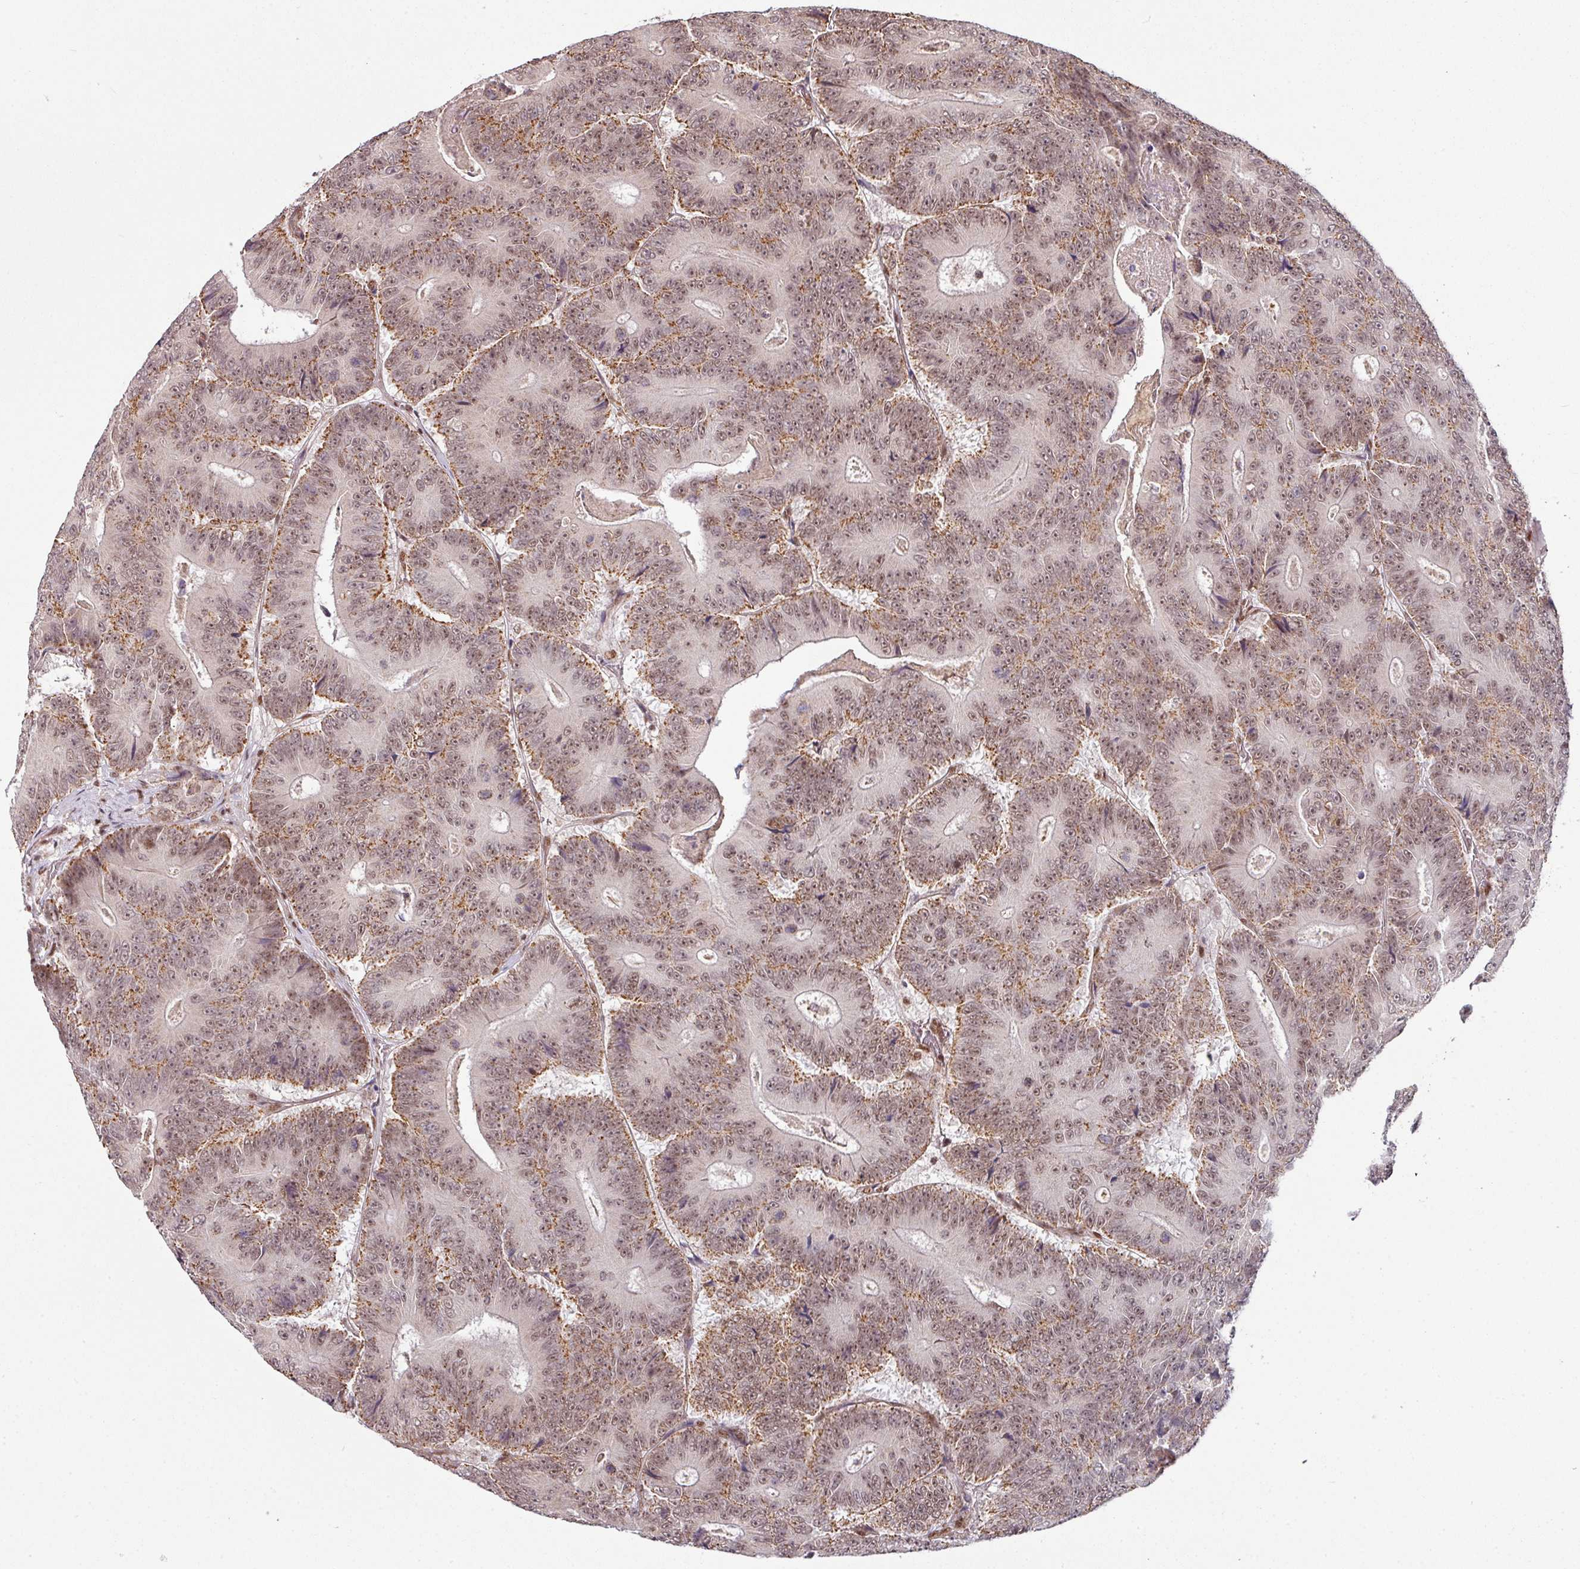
{"staining": {"intensity": "moderate", "quantity": ">75%", "location": "cytoplasmic/membranous,nuclear"}, "tissue": "colorectal cancer", "cell_type": "Tumor cells", "image_type": "cancer", "snomed": [{"axis": "morphology", "description": "Adenocarcinoma, NOS"}, {"axis": "topography", "description": "Colon"}], "caption": "Immunohistochemistry (IHC) staining of colorectal cancer, which demonstrates medium levels of moderate cytoplasmic/membranous and nuclear expression in approximately >75% of tumor cells indicating moderate cytoplasmic/membranous and nuclear protein expression. The staining was performed using DAB (3,3'-diaminobenzidine) (brown) for protein detection and nuclei were counterstained in hematoxylin (blue).", "gene": "PHF23", "patient": {"sex": "male", "age": 83}}